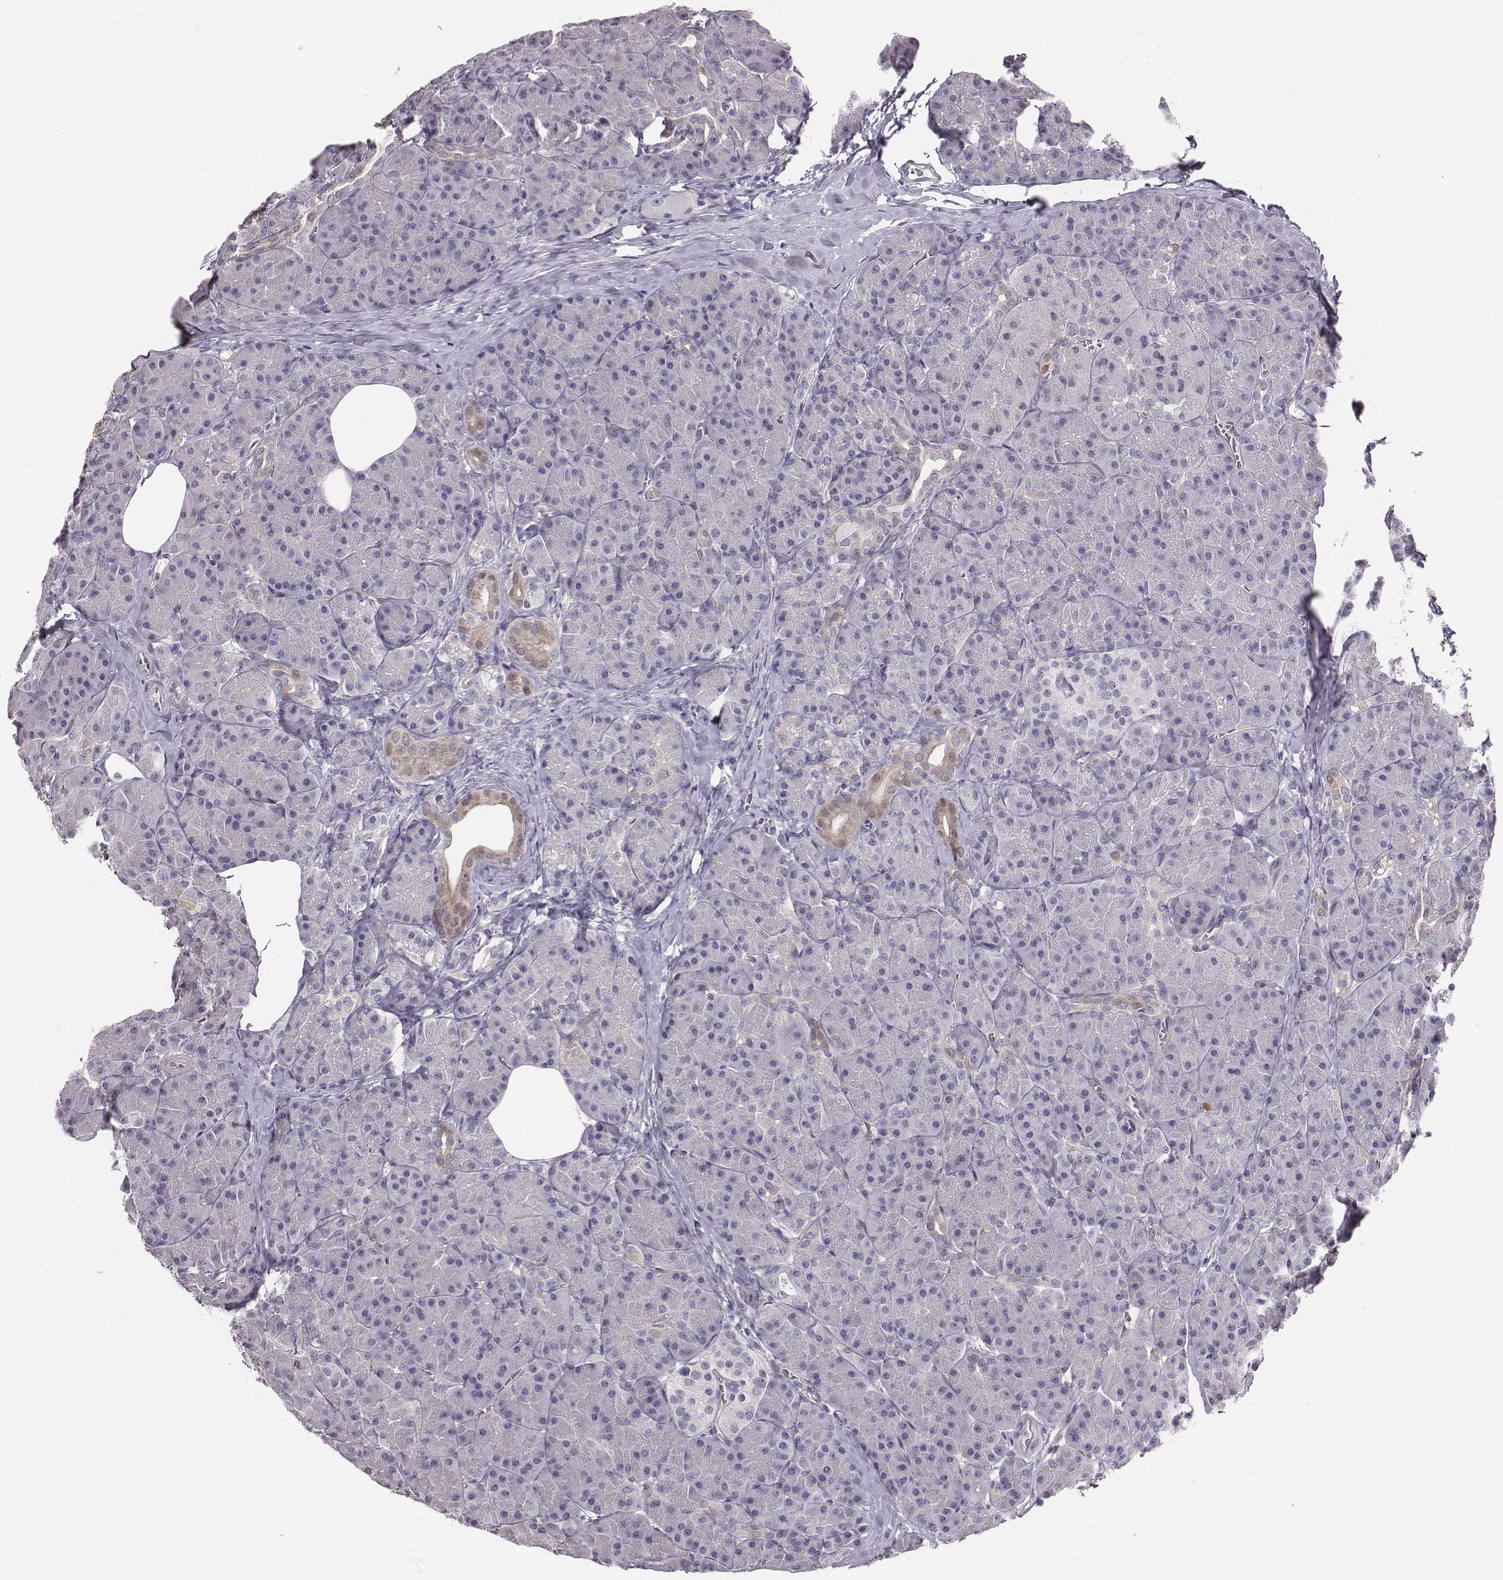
{"staining": {"intensity": "weak", "quantity": "<25%", "location": "cytoplasmic/membranous,nuclear"}, "tissue": "pancreas", "cell_type": "Exocrine glandular cells", "image_type": "normal", "snomed": [{"axis": "morphology", "description": "Normal tissue, NOS"}, {"axis": "topography", "description": "Pancreas"}], "caption": "DAB (3,3'-diaminobenzidine) immunohistochemical staining of normal human pancreas displays no significant positivity in exocrine glandular cells. (Immunohistochemistry (ihc), brightfield microscopy, high magnification).", "gene": "SCML2", "patient": {"sex": "male", "age": 57}}